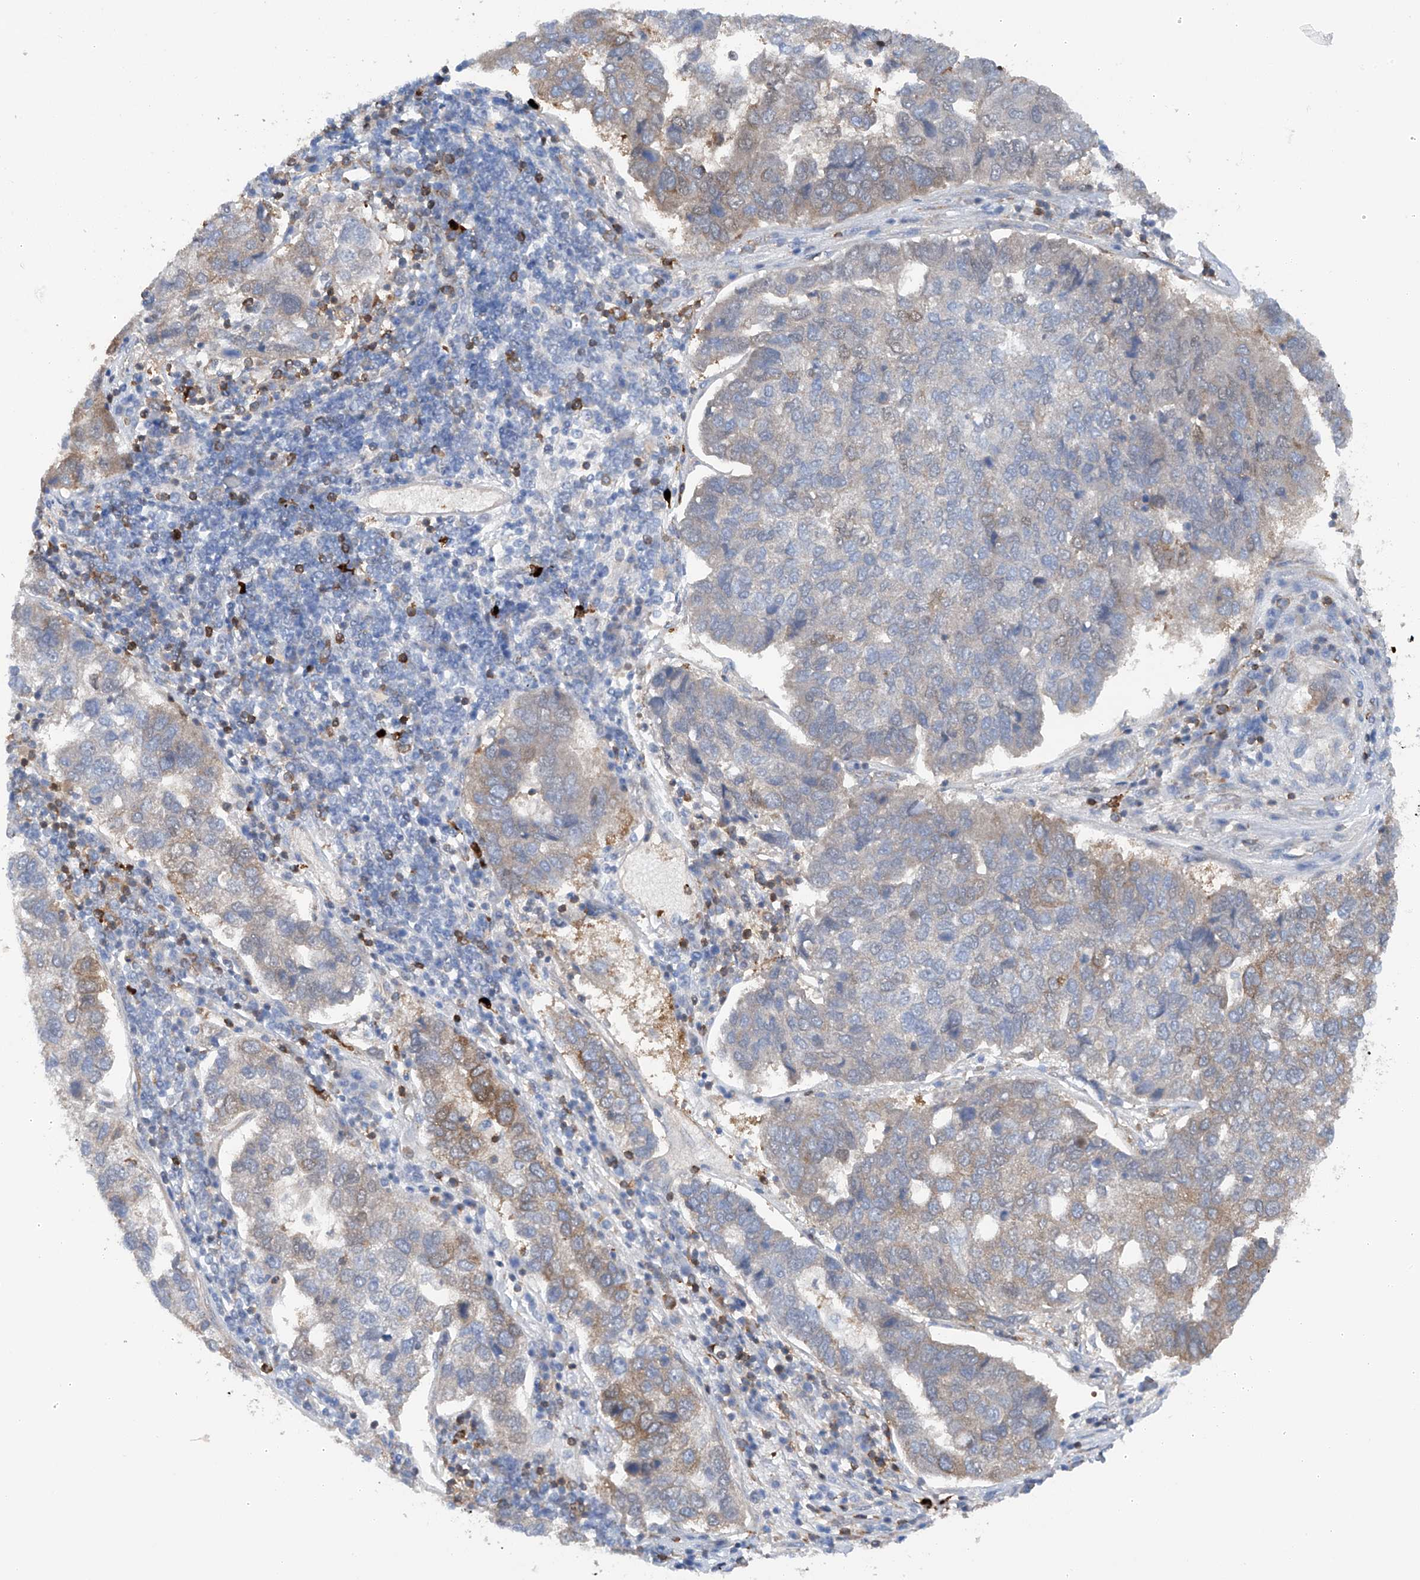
{"staining": {"intensity": "moderate", "quantity": "25%-75%", "location": "cytoplasmic/membranous"}, "tissue": "pancreatic cancer", "cell_type": "Tumor cells", "image_type": "cancer", "snomed": [{"axis": "morphology", "description": "Adenocarcinoma, NOS"}, {"axis": "topography", "description": "Pancreas"}], "caption": "Immunohistochemical staining of adenocarcinoma (pancreatic) shows moderate cytoplasmic/membranous protein expression in about 25%-75% of tumor cells. The staining was performed using DAB to visualize the protein expression in brown, while the nuclei were stained in blue with hematoxylin (Magnification: 20x).", "gene": "PHACTR2", "patient": {"sex": "female", "age": 61}}